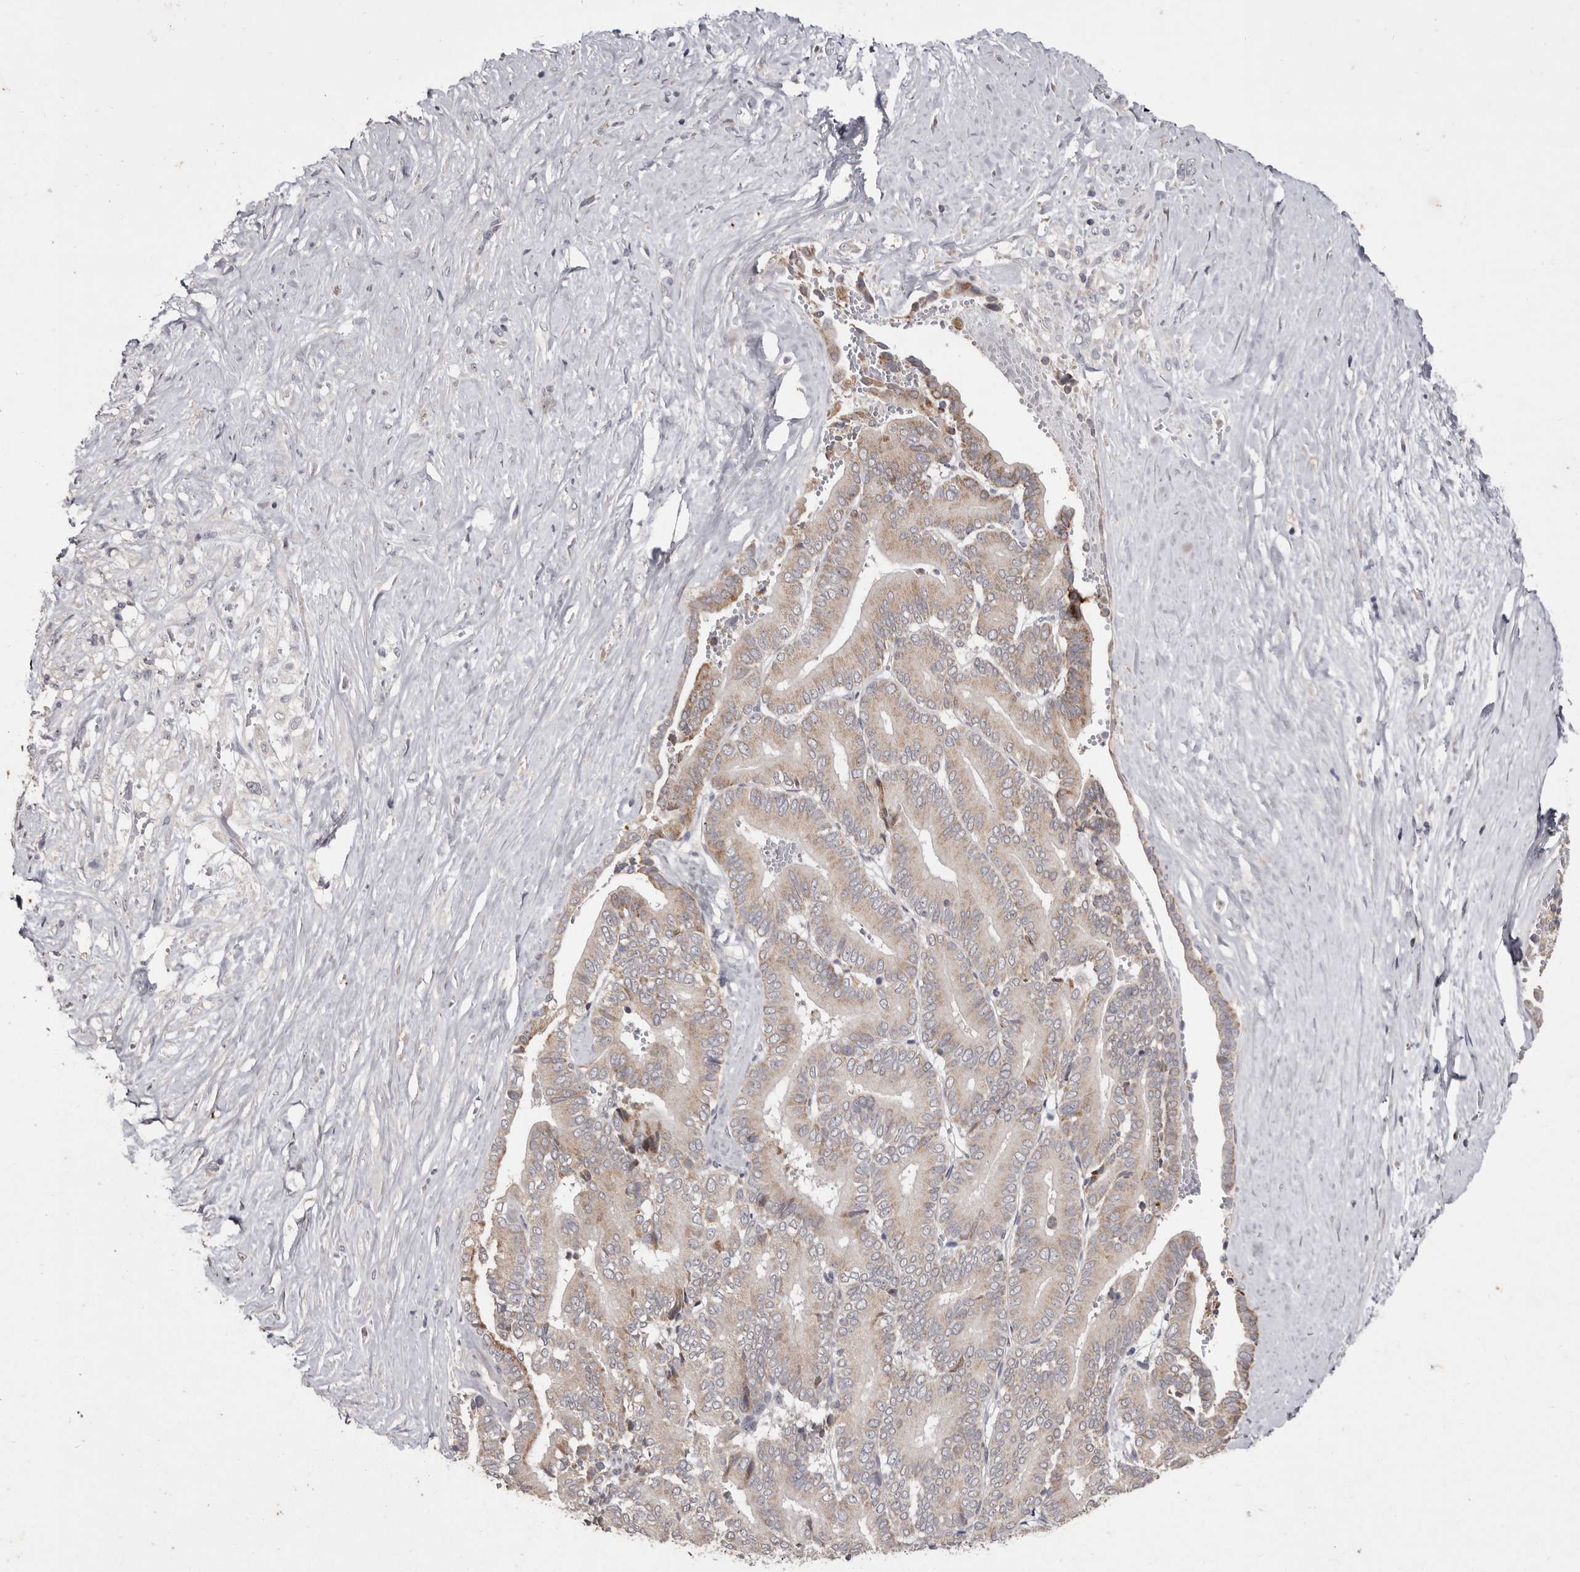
{"staining": {"intensity": "moderate", "quantity": "25%-75%", "location": "cytoplasmic/membranous"}, "tissue": "liver cancer", "cell_type": "Tumor cells", "image_type": "cancer", "snomed": [{"axis": "morphology", "description": "Cholangiocarcinoma"}, {"axis": "topography", "description": "Liver"}], "caption": "Immunohistochemistry (IHC) of human liver cholangiocarcinoma reveals medium levels of moderate cytoplasmic/membranous staining in approximately 25%-75% of tumor cells. The protein is shown in brown color, while the nuclei are stained blue.", "gene": "FLAD1", "patient": {"sex": "female", "age": 75}}